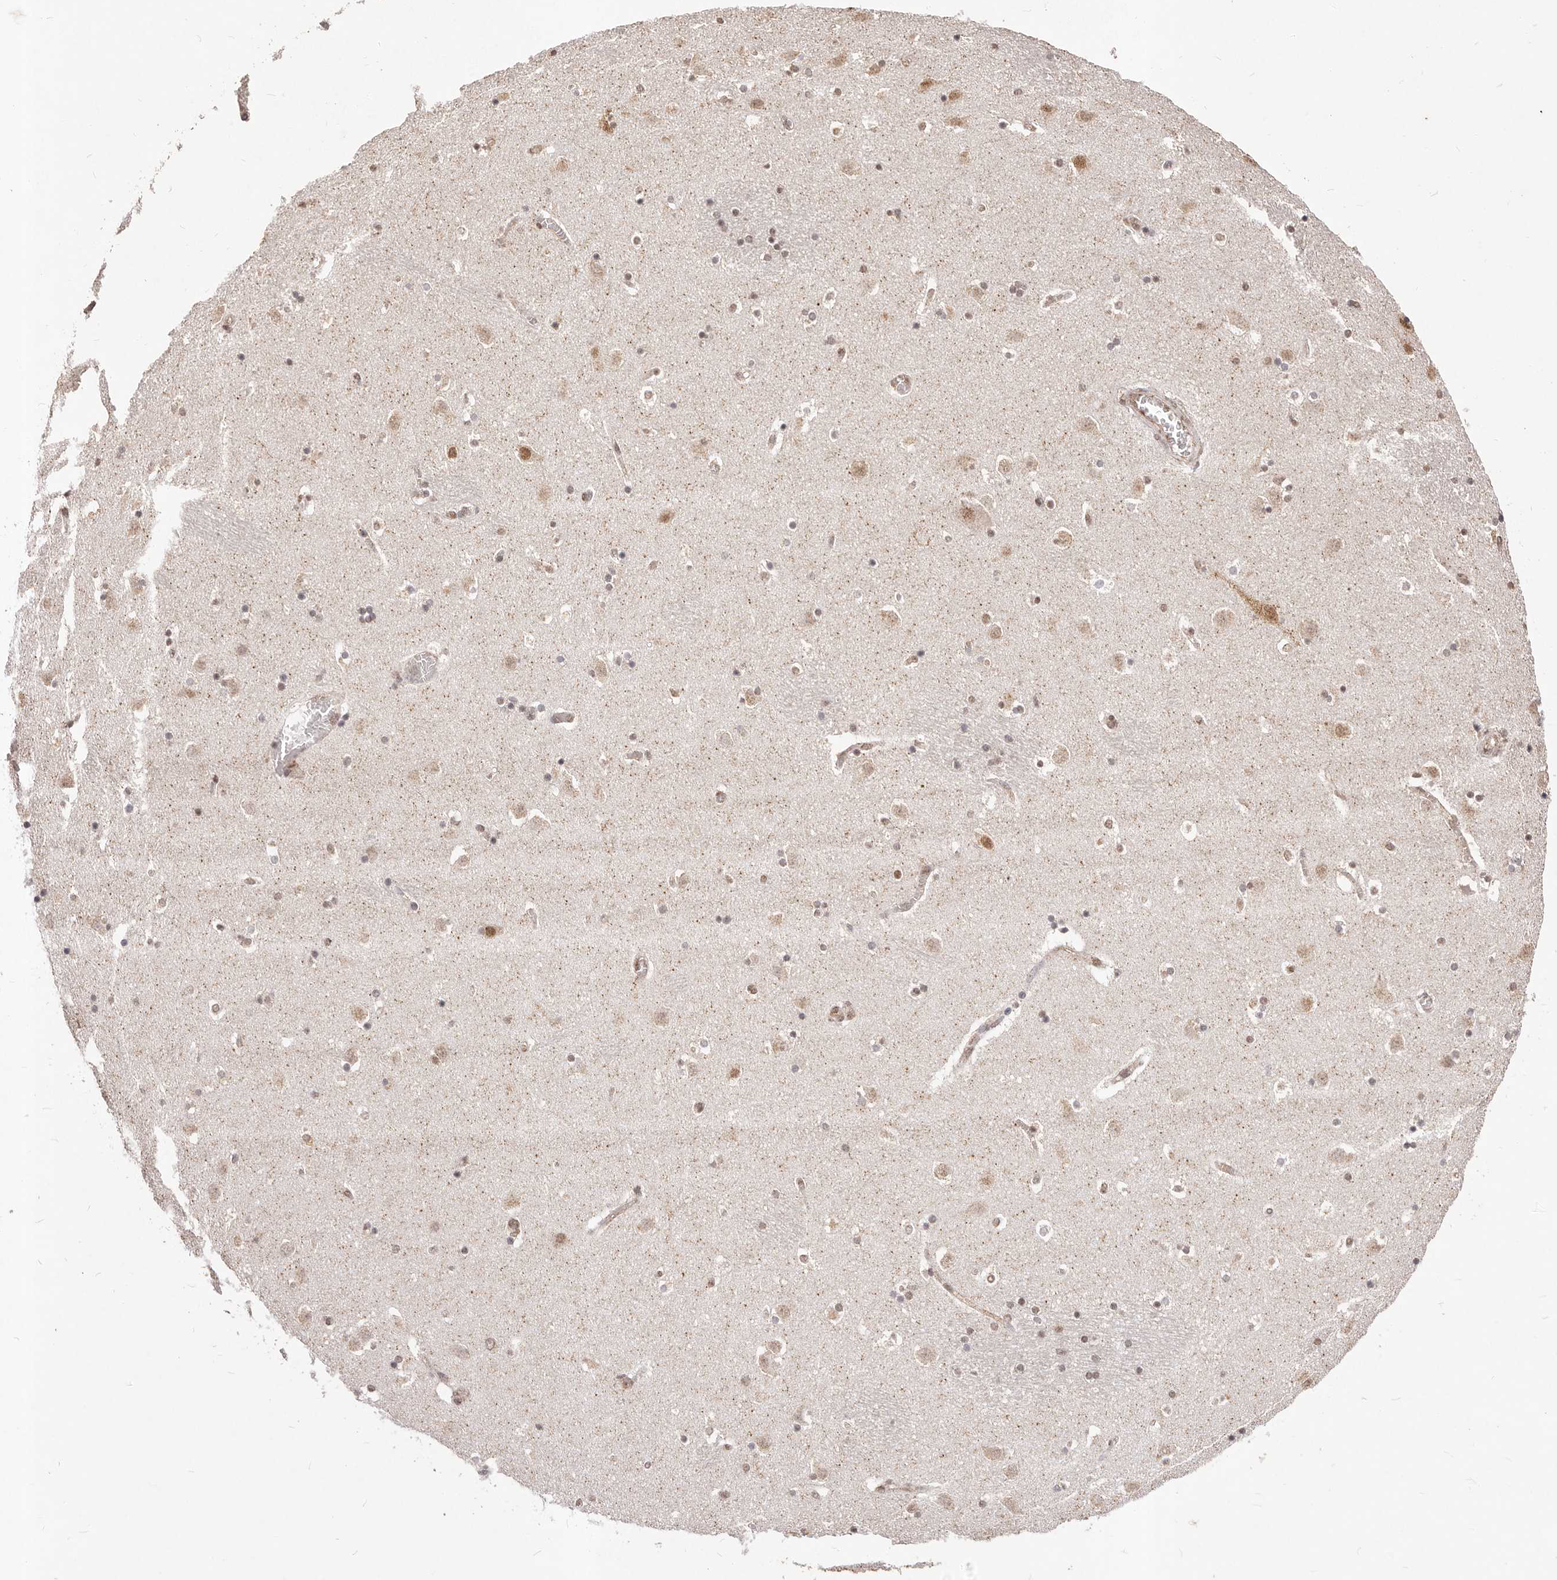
{"staining": {"intensity": "moderate", "quantity": "<25%", "location": "nuclear"}, "tissue": "caudate", "cell_type": "Glial cells", "image_type": "normal", "snomed": [{"axis": "morphology", "description": "Normal tissue, NOS"}, {"axis": "topography", "description": "Lateral ventricle wall"}], "caption": "IHC histopathology image of benign human caudate stained for a protein (brown), which reveals low levels of moderate nuclear expression in about <25% of glial cells.", "gene": "RPS6KA5", "patient": {"sex": "male", "age": 45}}